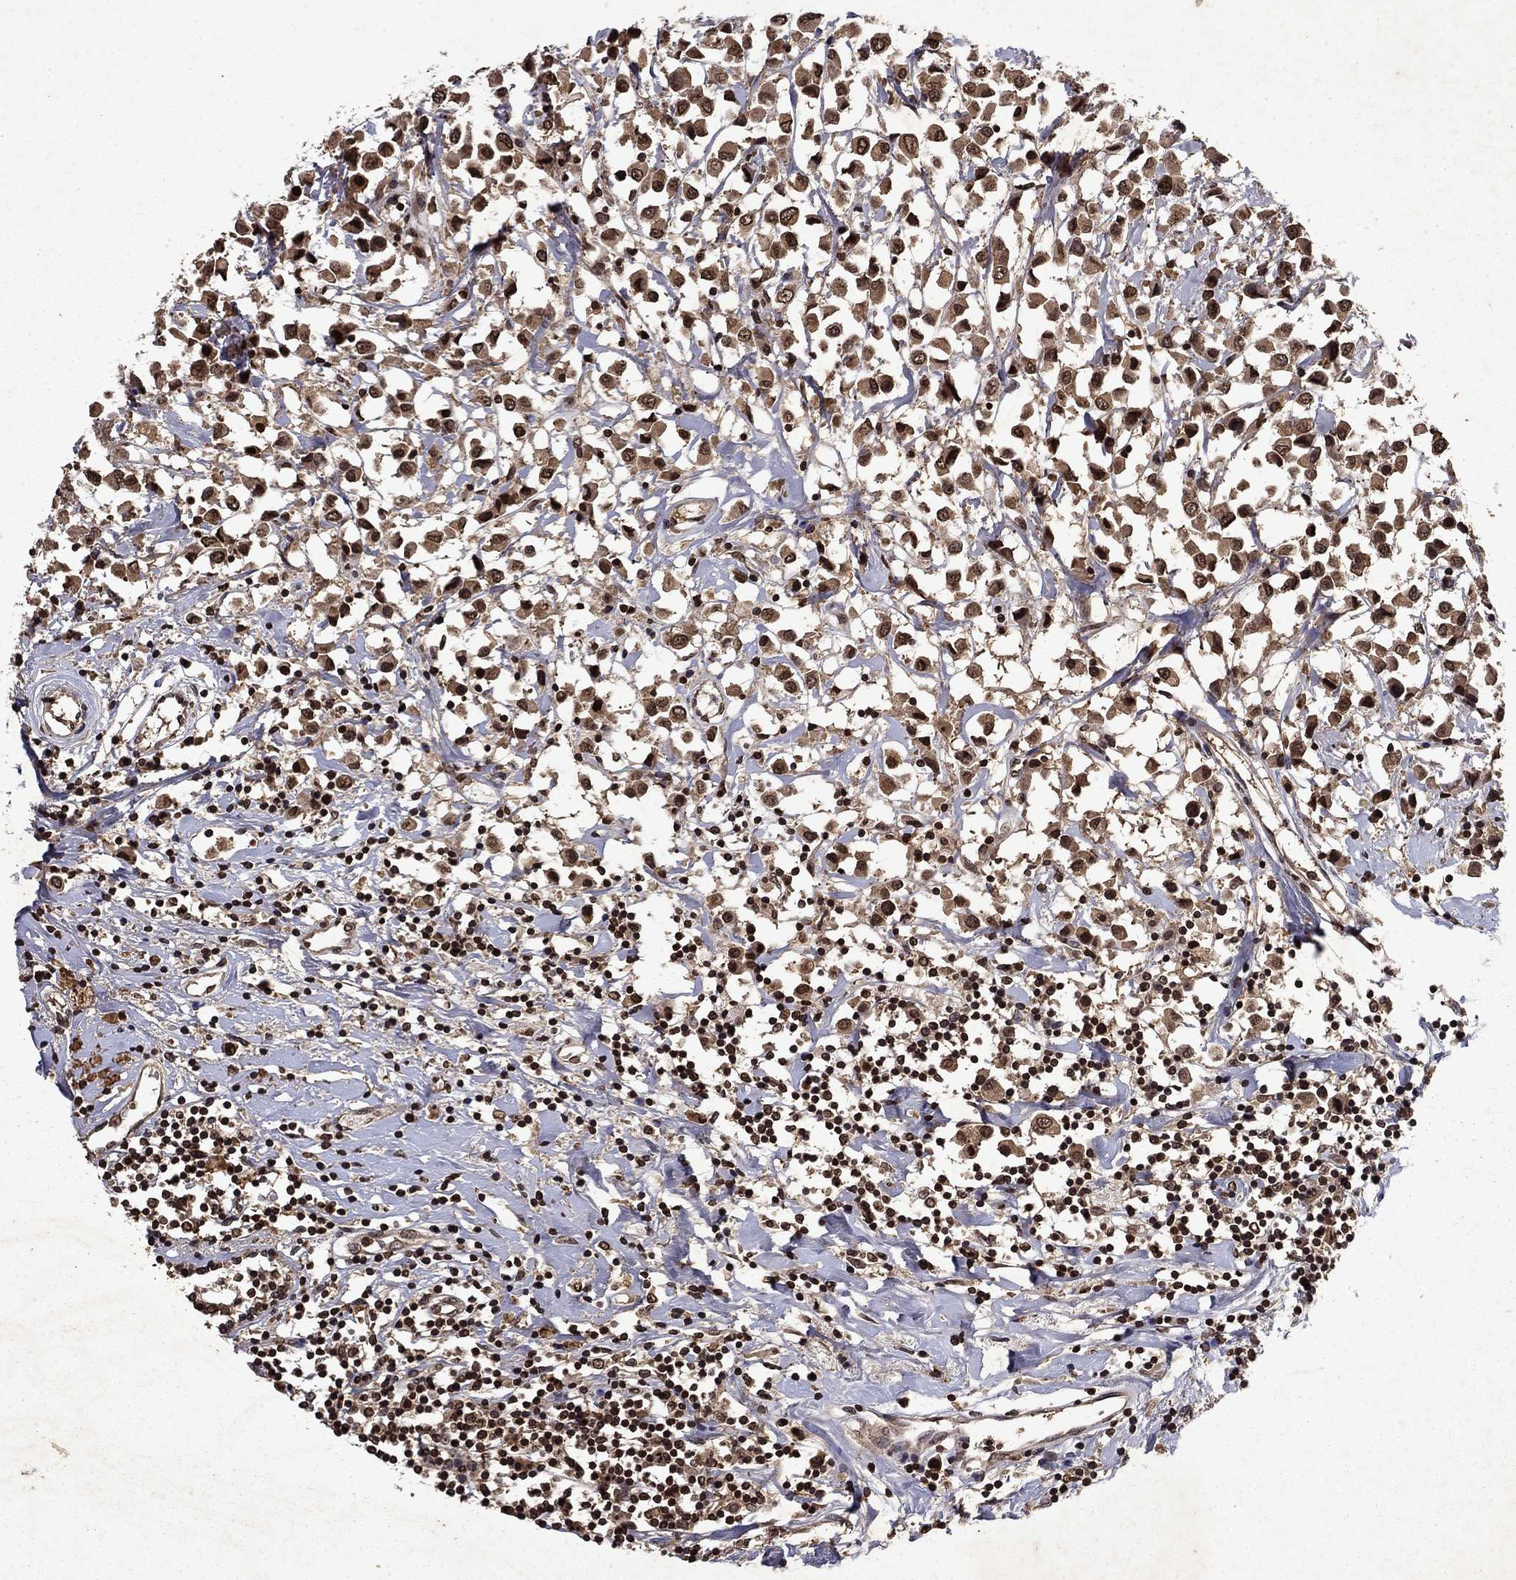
{"staining": {"intensity": "strong", "quantity": ">75%", "location": "cytoplasmic/membranous,nuclear"}, "tissue": "breast cancer", "cell_type": "Tumor cells", "image_type": "cancer", "snomed": [{"axis": "morphology", "description": "Duct carcinoma"}, {"axis": "topography", "description": "Breast"}], "caption": "Immunohistochemical staining of human breast cancer (invasive ductal carcinoma) reveals high levels of strong cytoplasmic/membranous and nuclear protein expression in approximately >75% of tumor cells.", "gene": "PIN4", "patient": {"sex": "female", "age": 61}}